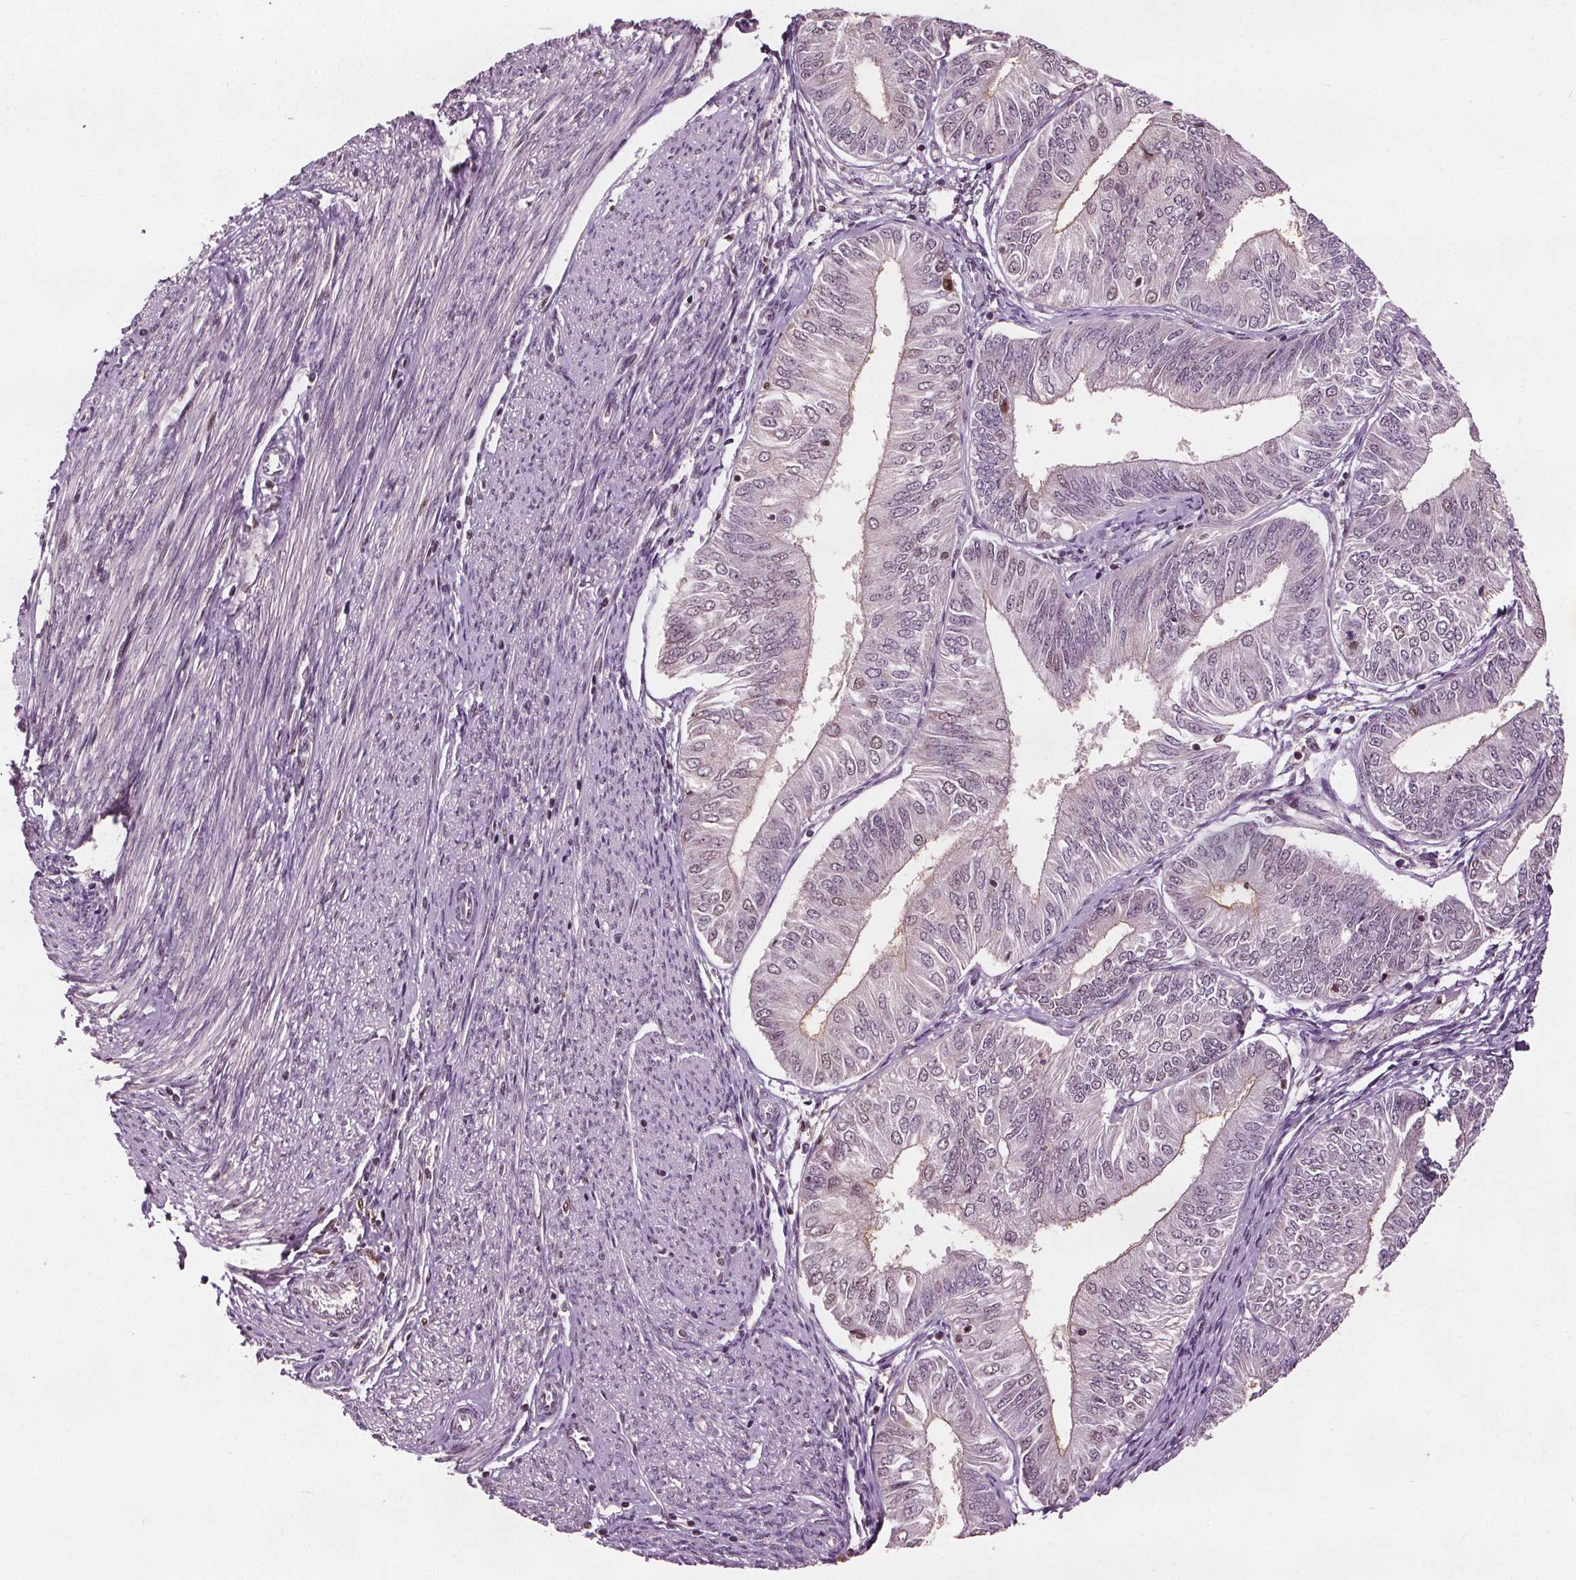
{"staining": {"intensity": "weak", "quantity": "<25%", "location": "cytoplasmic/membranous"}, "tissue": "endometrial cancer", "cell_type": "Tumor cells", "image_type": "cancer", "snomed": [{"axis": "morphology", "description": "Adenocarcinoma, NOS"}, {"axis": "topography", "description": "Endometrium"}], "caption": "High power microscopy histopathology image of an immunohistochemistry (IHC) image of endometrial cancer (adenocarcinoma), revealing no significant staining in tumor cells.", "gene": "DDX11", "patient": {"sex": "female", "age": 58}}